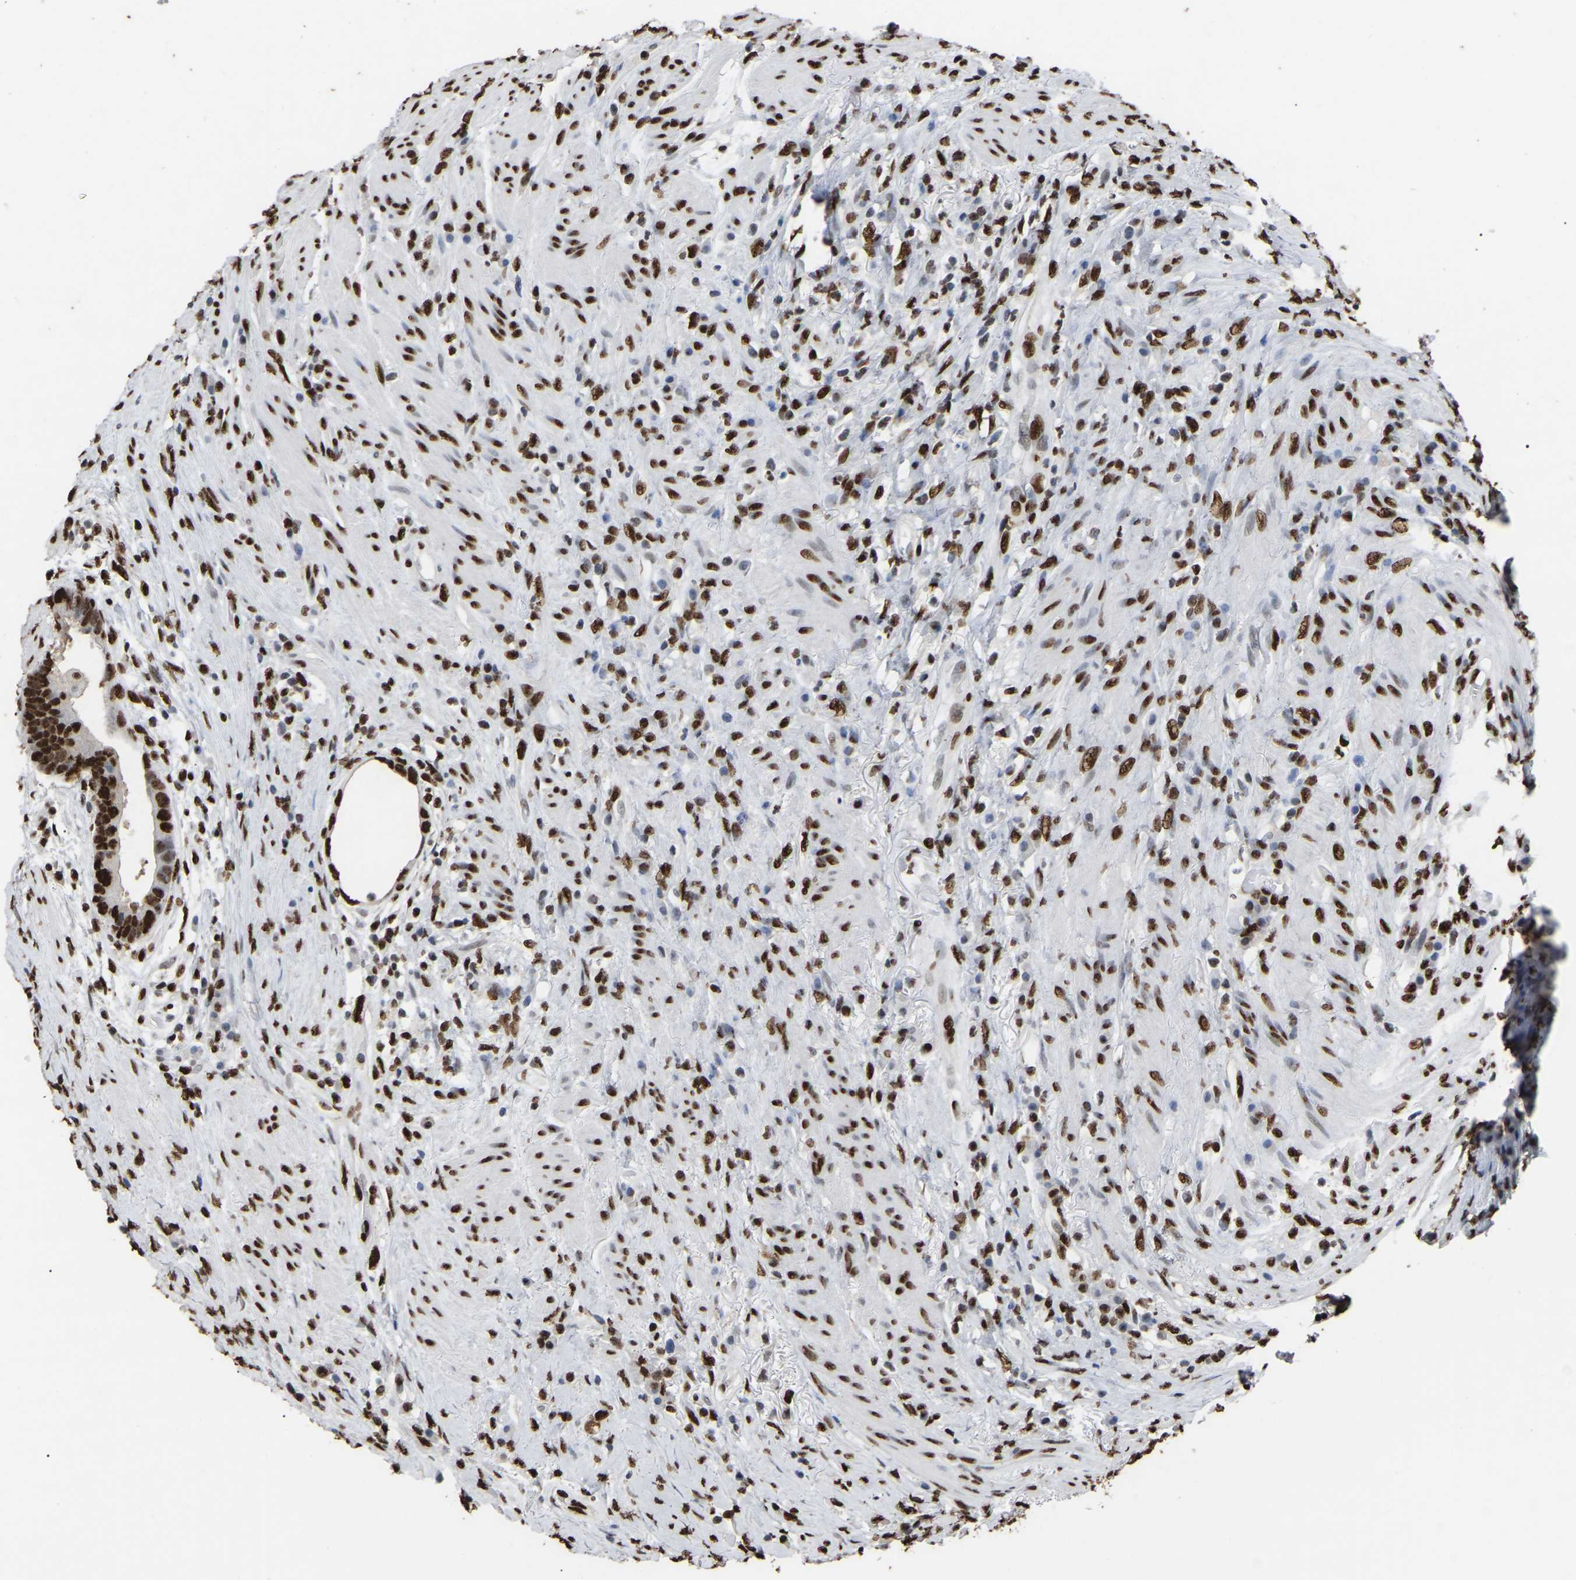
{"staining": {"intensity": "strong", "quantity": ">75%", "location": "nuclear"}, "tissue": "colorectal cancer", "cell_type": "Tumor cells", "image_type": "cancer", "snomed": [{"axis": "morphology", "description": "Adenocarcinoma, NOS"}, {"axis": "topography", "description": "Rectum"}], "caption": "DAB (3,3'-diaminobenzidine) immunohistochemical staining of human adenocarcinoma (colorectal) reveals strong nuclear protein expression in about >75% of tumor cells.", "gene": "RBL2", "patient": {"sex": "female", "age": 89}}